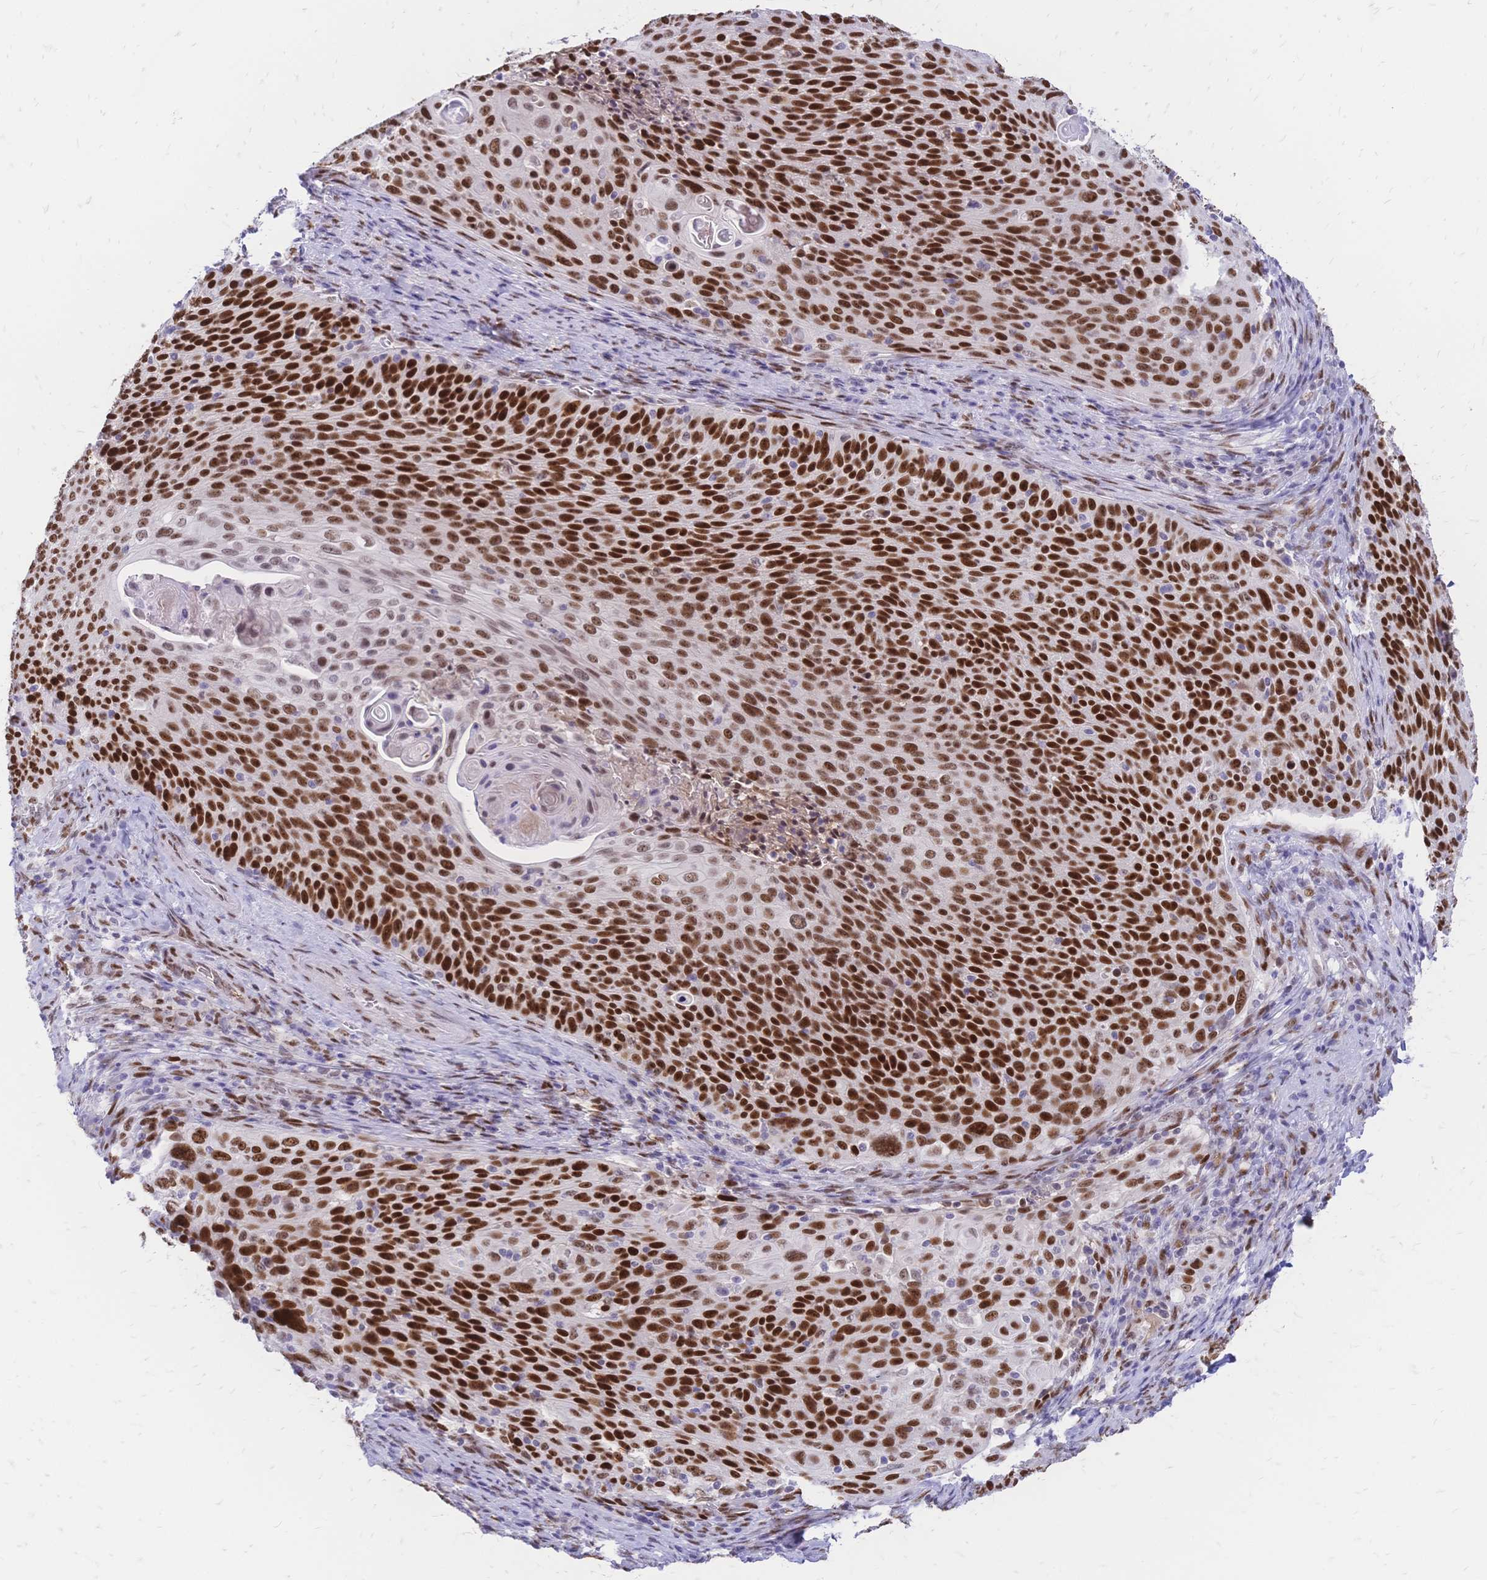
{"staining": {"intensity": "strong", "quantity": ">75%", "location": "nuclear"}, "tissue": "cervical cancer", "cell_type": "Tumor cells", "image_type": "cancer", "snomed": [{"axis": "morphology", "description": "Squamous cell carcinoma, NOS"}, {"axis": "topography", "description": "Cervix"}], "caption": "Protein staining of squamous cell carcinoma (cervical) tissue exhibits strong nuclear positivity in about >75% of tumor cells. (IHC, brightfield microscopy, high magnification).", "gene": "NFIC", "patient": {"sex": "female", "age": 31}}